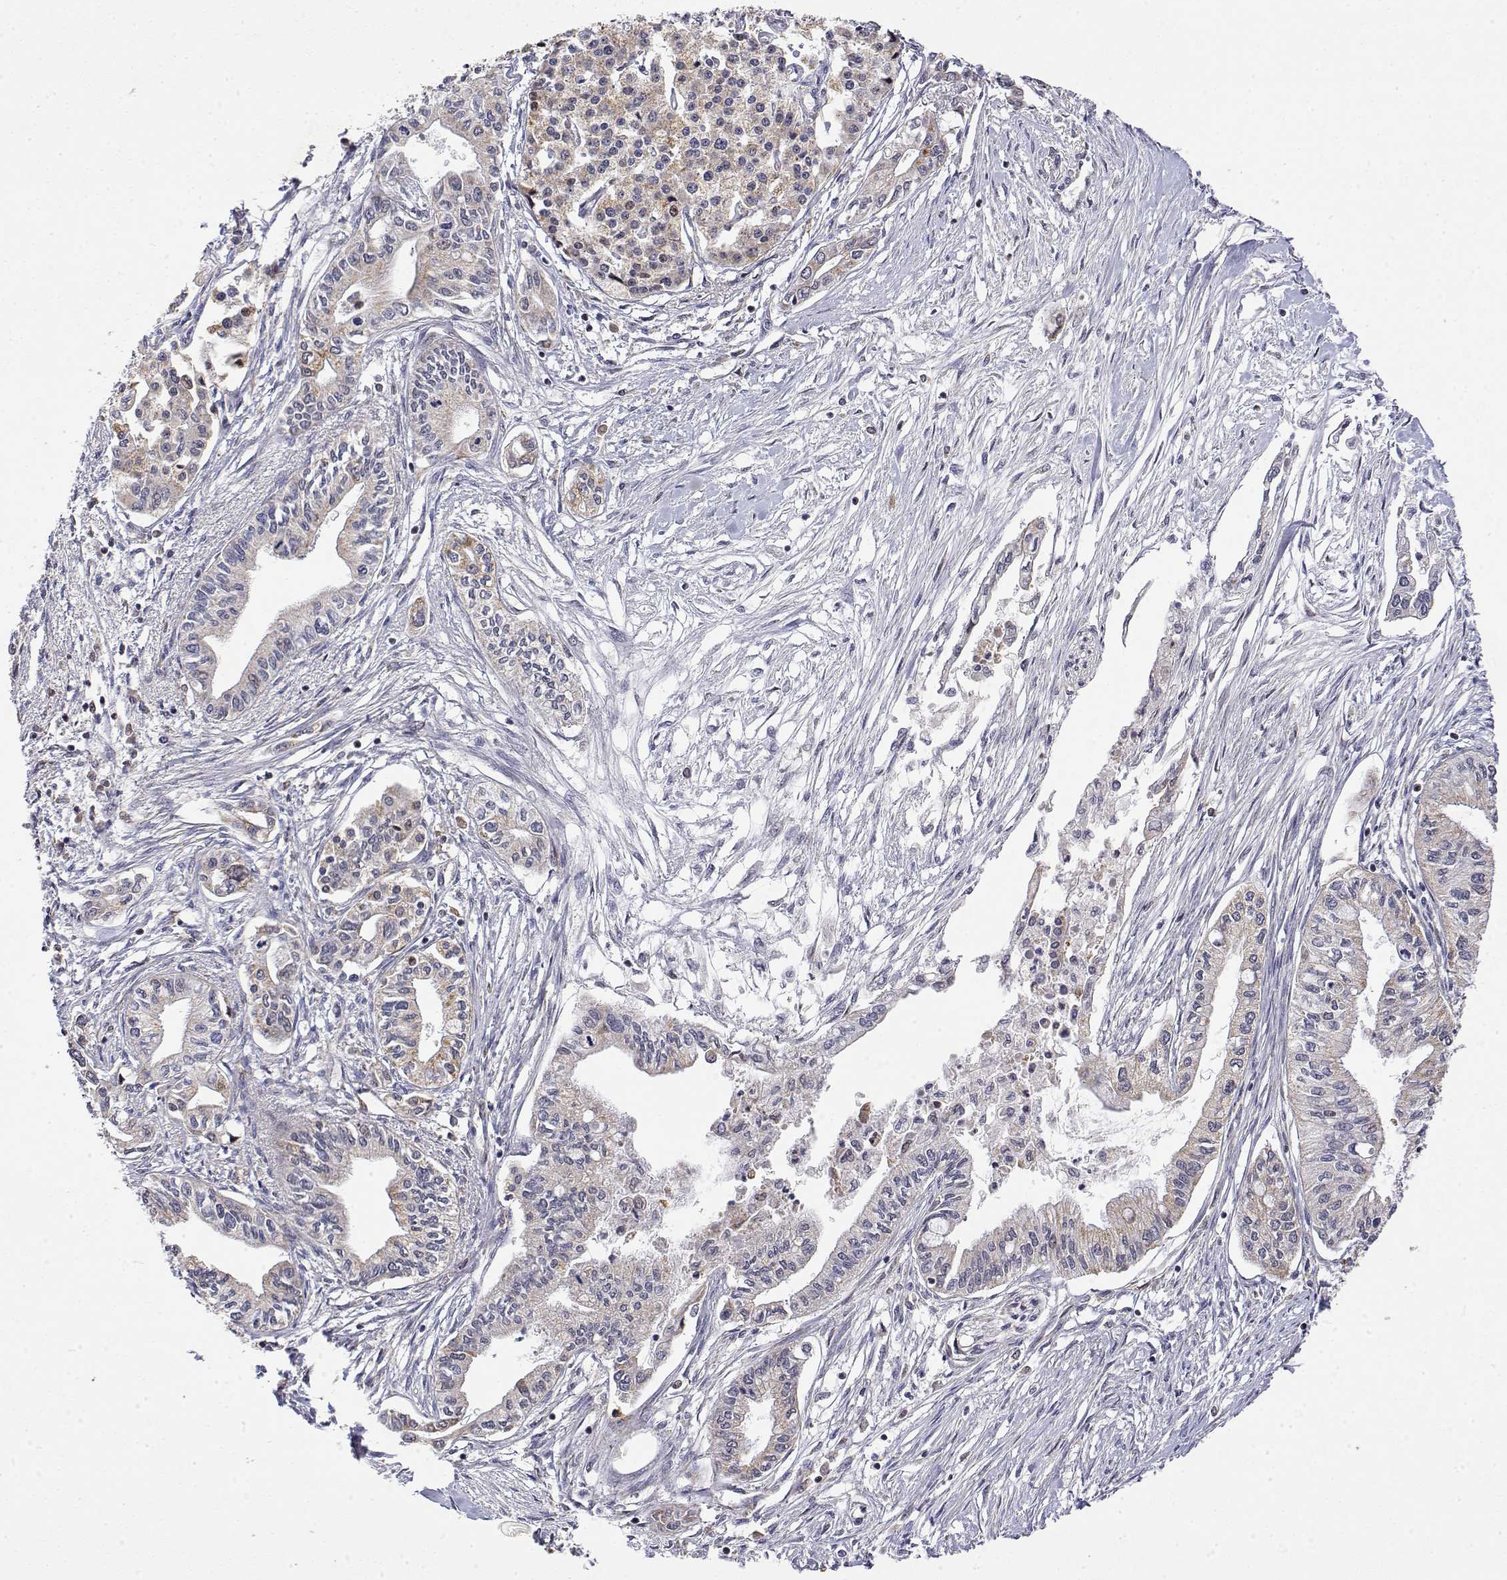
{"staining": {"intensity": "weak", "quantity": "25%-75%", "location": "cytoplasmic/membranous"}, "tissue": "pancreatic cancer", "cell_type": "Tumor cells", "image_type": "cancer", "snomed": [{"axis": "morphology", "description": "Adenocarcinoma, NOS"}, {"axis": "topography", "description": "Pancreas"}], "caption": "Adenocarcinoma (pancreatic) tissue reveals weak cytoplasmic/membranous expression in approximately 25%-75% of tumor cells (IHC, brightfield microscopy, high magnification).", "gene": "GADD45GIP1", "patient": {"sex": "male", "age": 60}}